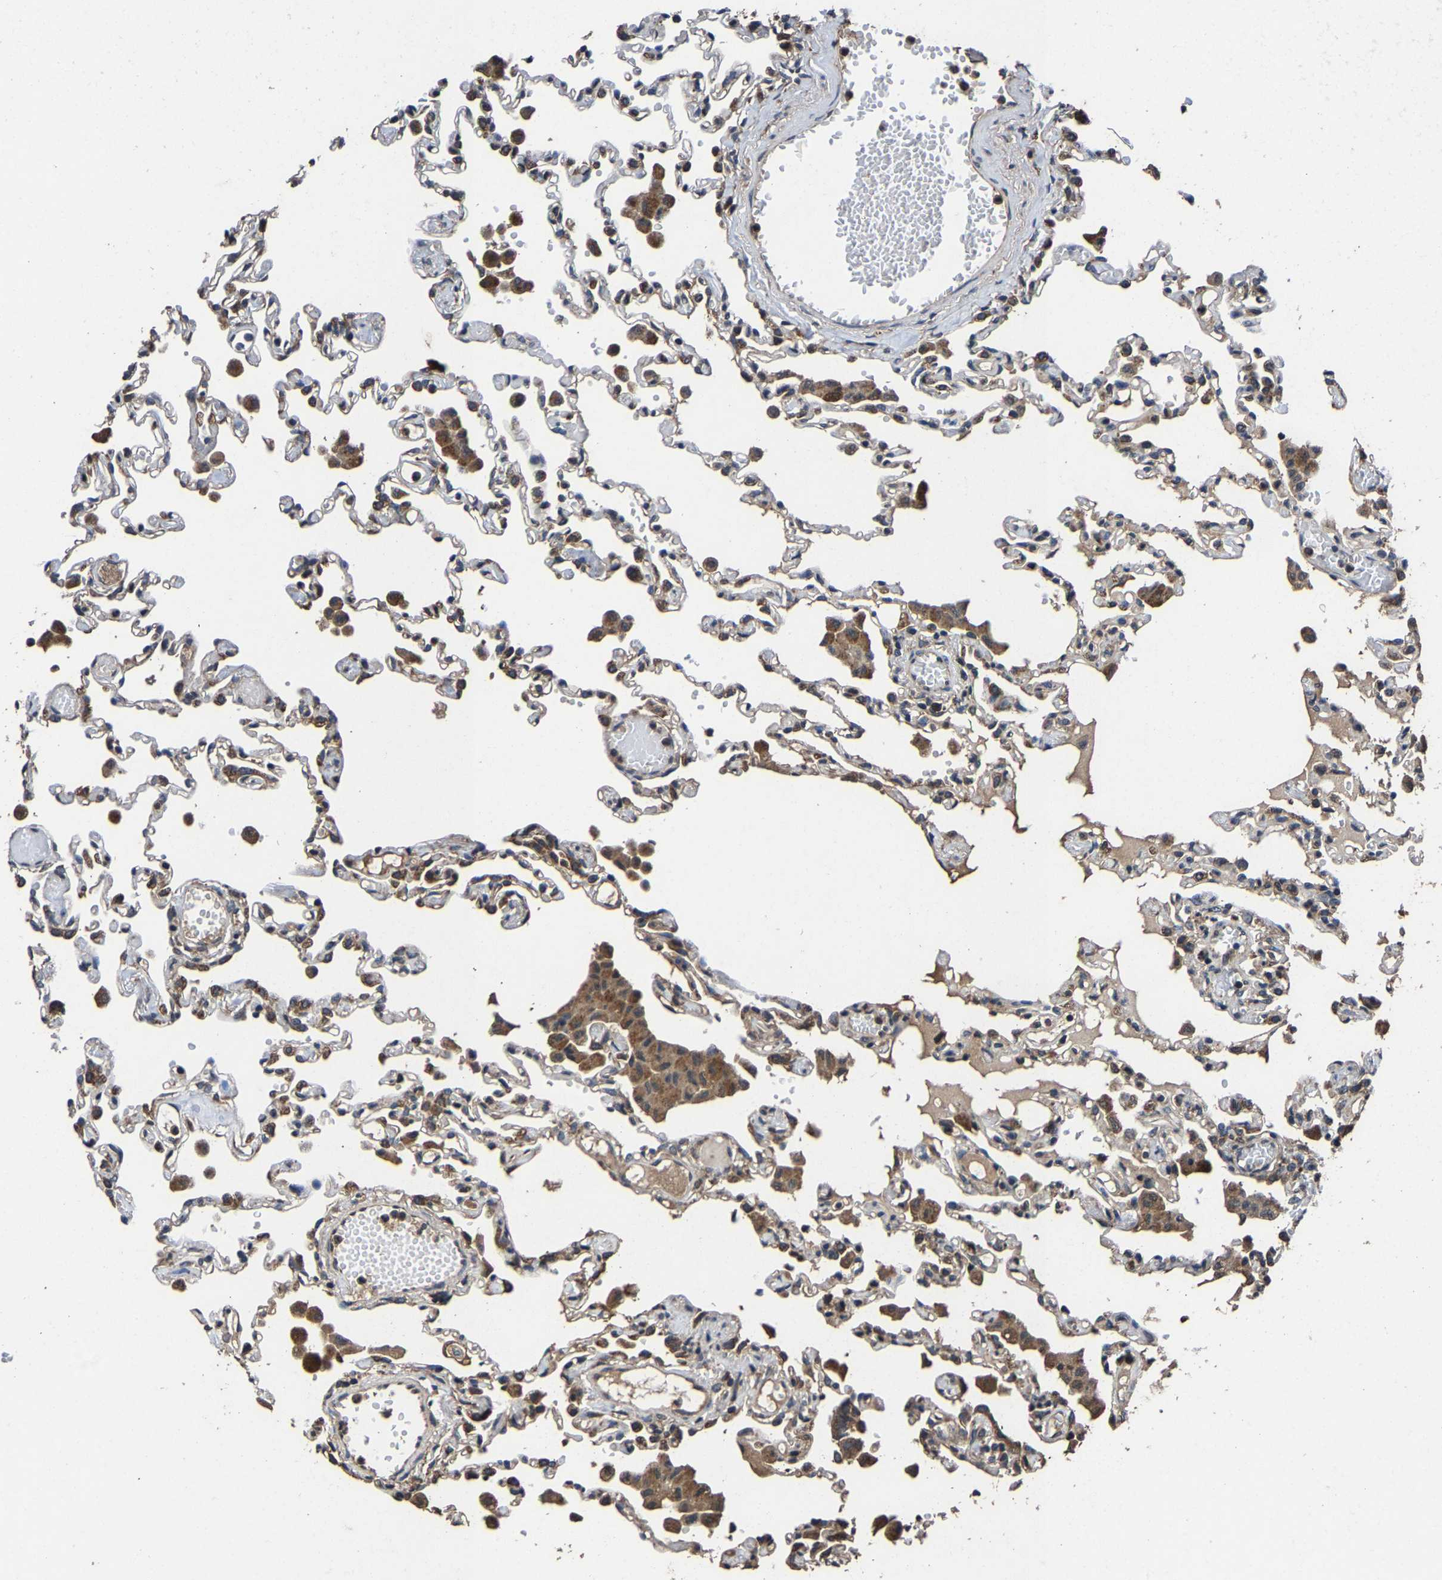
{"staining": {"intensity": "moderate", "quantity": "25%-75%", "location": "cytoplasmic/membranous"}, "tissue": "lung", "cell_type": "Alveolar cells", "image_type": "normal", "snomed": [{"axis": "morphology", "description": "Normal tissue, NOS"}, {"axis": "topography", "description": "Bronchus"}, {"axis": "topography", "description": "Lung"}], "caption": "This micrograph displays immunohistochemistry staining of normal lung, with medium moderate cytoplasmic/membranous staining in about 25%-75% of alveolar cells.", "gene": "EBAG9", "patient": {"sex": "female", "age": 49}}